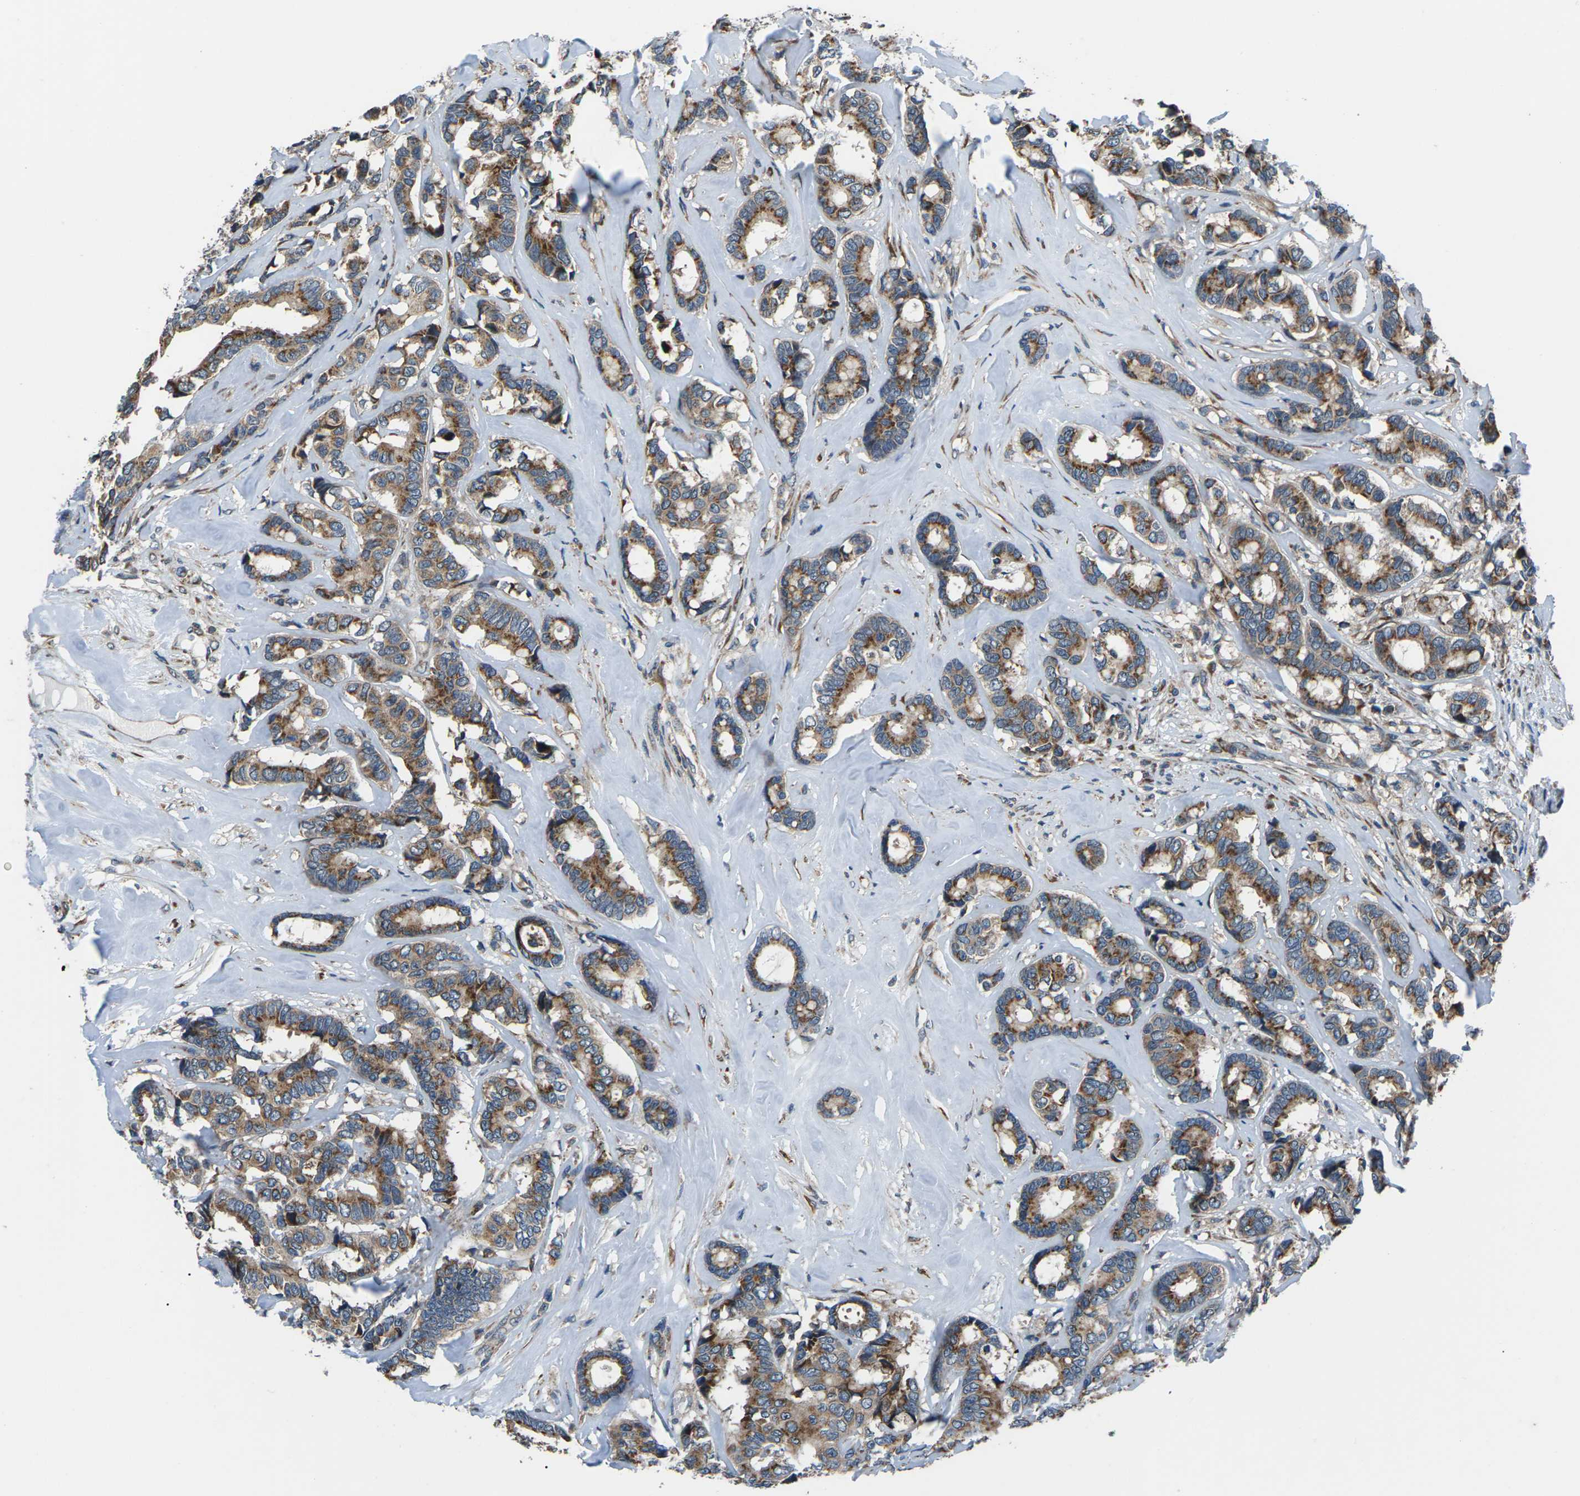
{"staining": {"intensity": "moderate", "quantity": ">75%", "location": "cytoplasmic/membranous"}, "tissue": "breast cancer", "cell_type": "Tumor cells", "image_type": "cancer", "snomed": [{"axis": "morphology", "description": "Duct carcinoma"}, {"axis": "topography", "description": "Breast"}], "caption": "There is medium levels of moderate cytoplasmic/membranous staining in tumor cells of invasive ductal carcinoma (breast), as demonstrated by immunohistochemical staining (brown color).", "gene": "GABRP", "patient": {"sex": "female", "age": 87}}